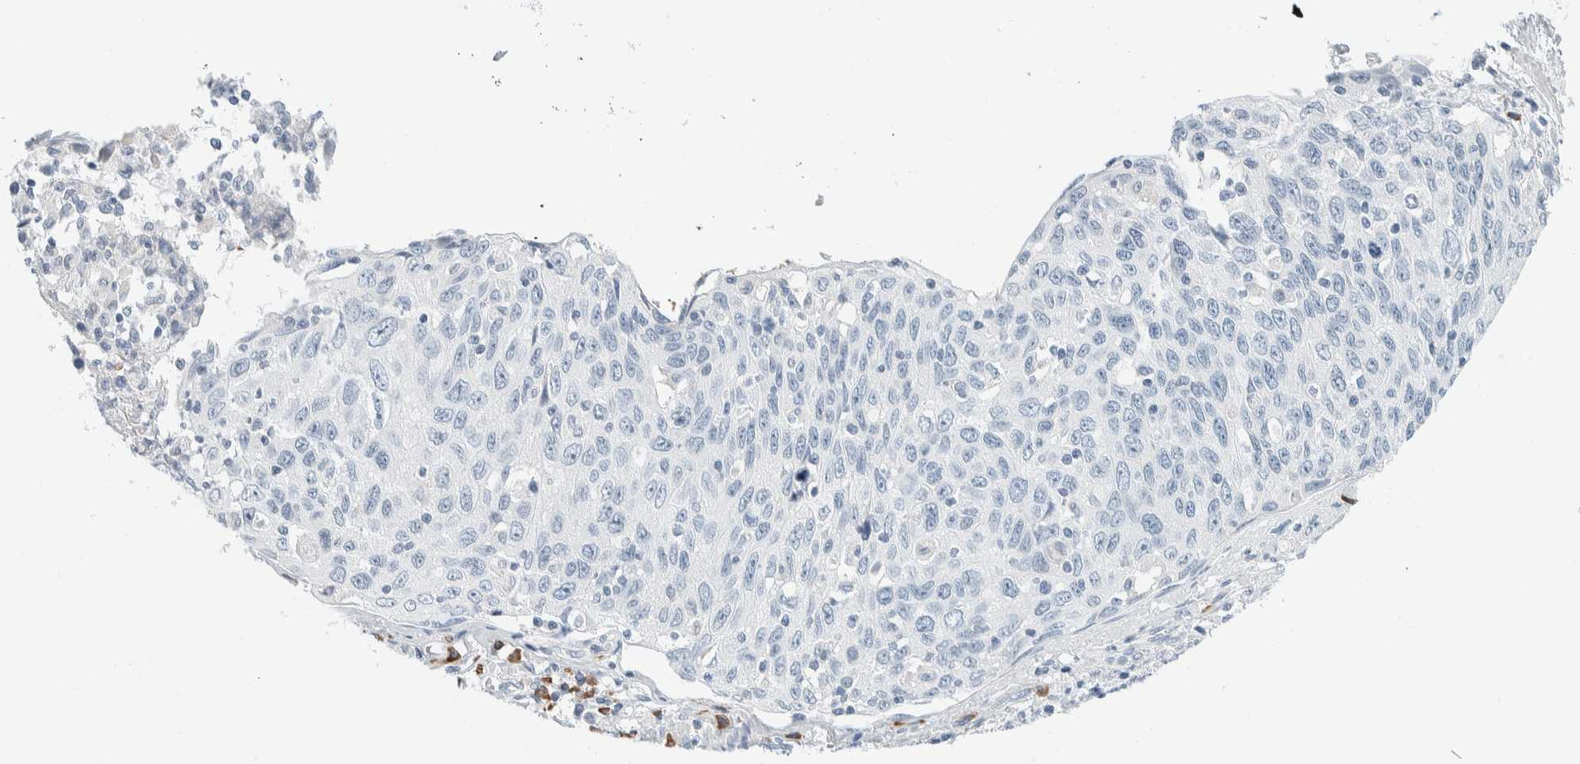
{"staining": {"intensity": "negative", "quantity": "none", "location": "none"}, "tissue": "cervical cancer", "cell_type": "Tumor cells", "image_type": "cancer", "snomed": [{"axis": "morphology", "description": "Squamous cell carcinoma, NOS"}, {"axis": "topography", "description": "Cervix"}], "caption": "Tumor cells show no significant expression in squamous cell carcinoma (cervical).", "gene": "ARHGAP27", "patient": {"sex": "female", "age": 53}}